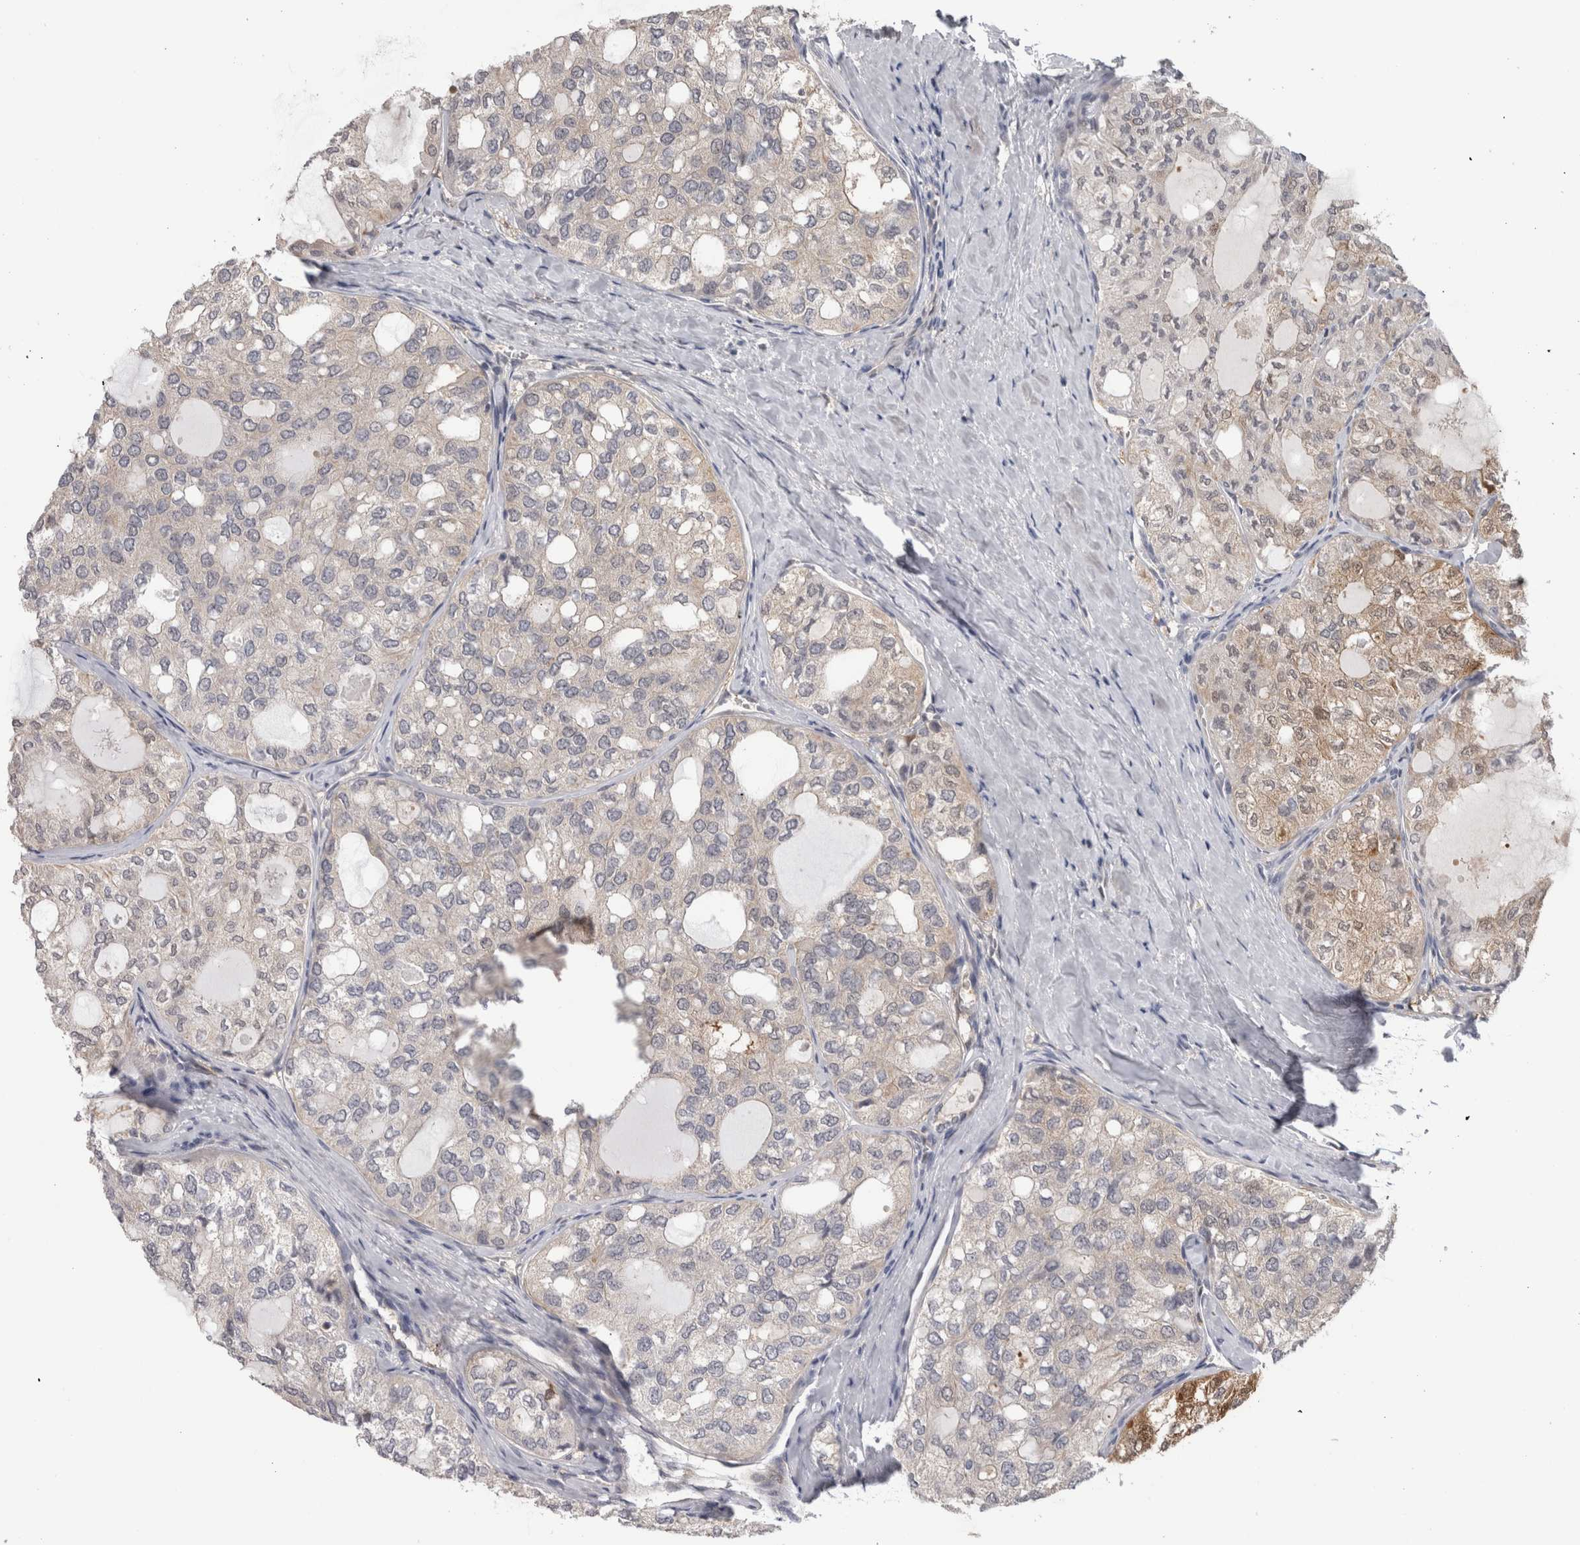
{"staining": {"intensity": "weak", "quantity": "<25%", "location": "cytoplasmic/membranous"}, "tissue": "thyroid cancer", "cell_type": "Tumor cells", "image_type": "cancer", "snomed": [{"axis": "morphology", "description": "Follicular adenoma carcinoma, NOS"}, {"axis": "topography", "description": "Thyroid gland"}], "caption": "Tumor cells are negative for protein expression in human thyroid follicular adenoma carcinoma.", "gene": "USH1G", "patient": {"sex": "male", "age": 75}}